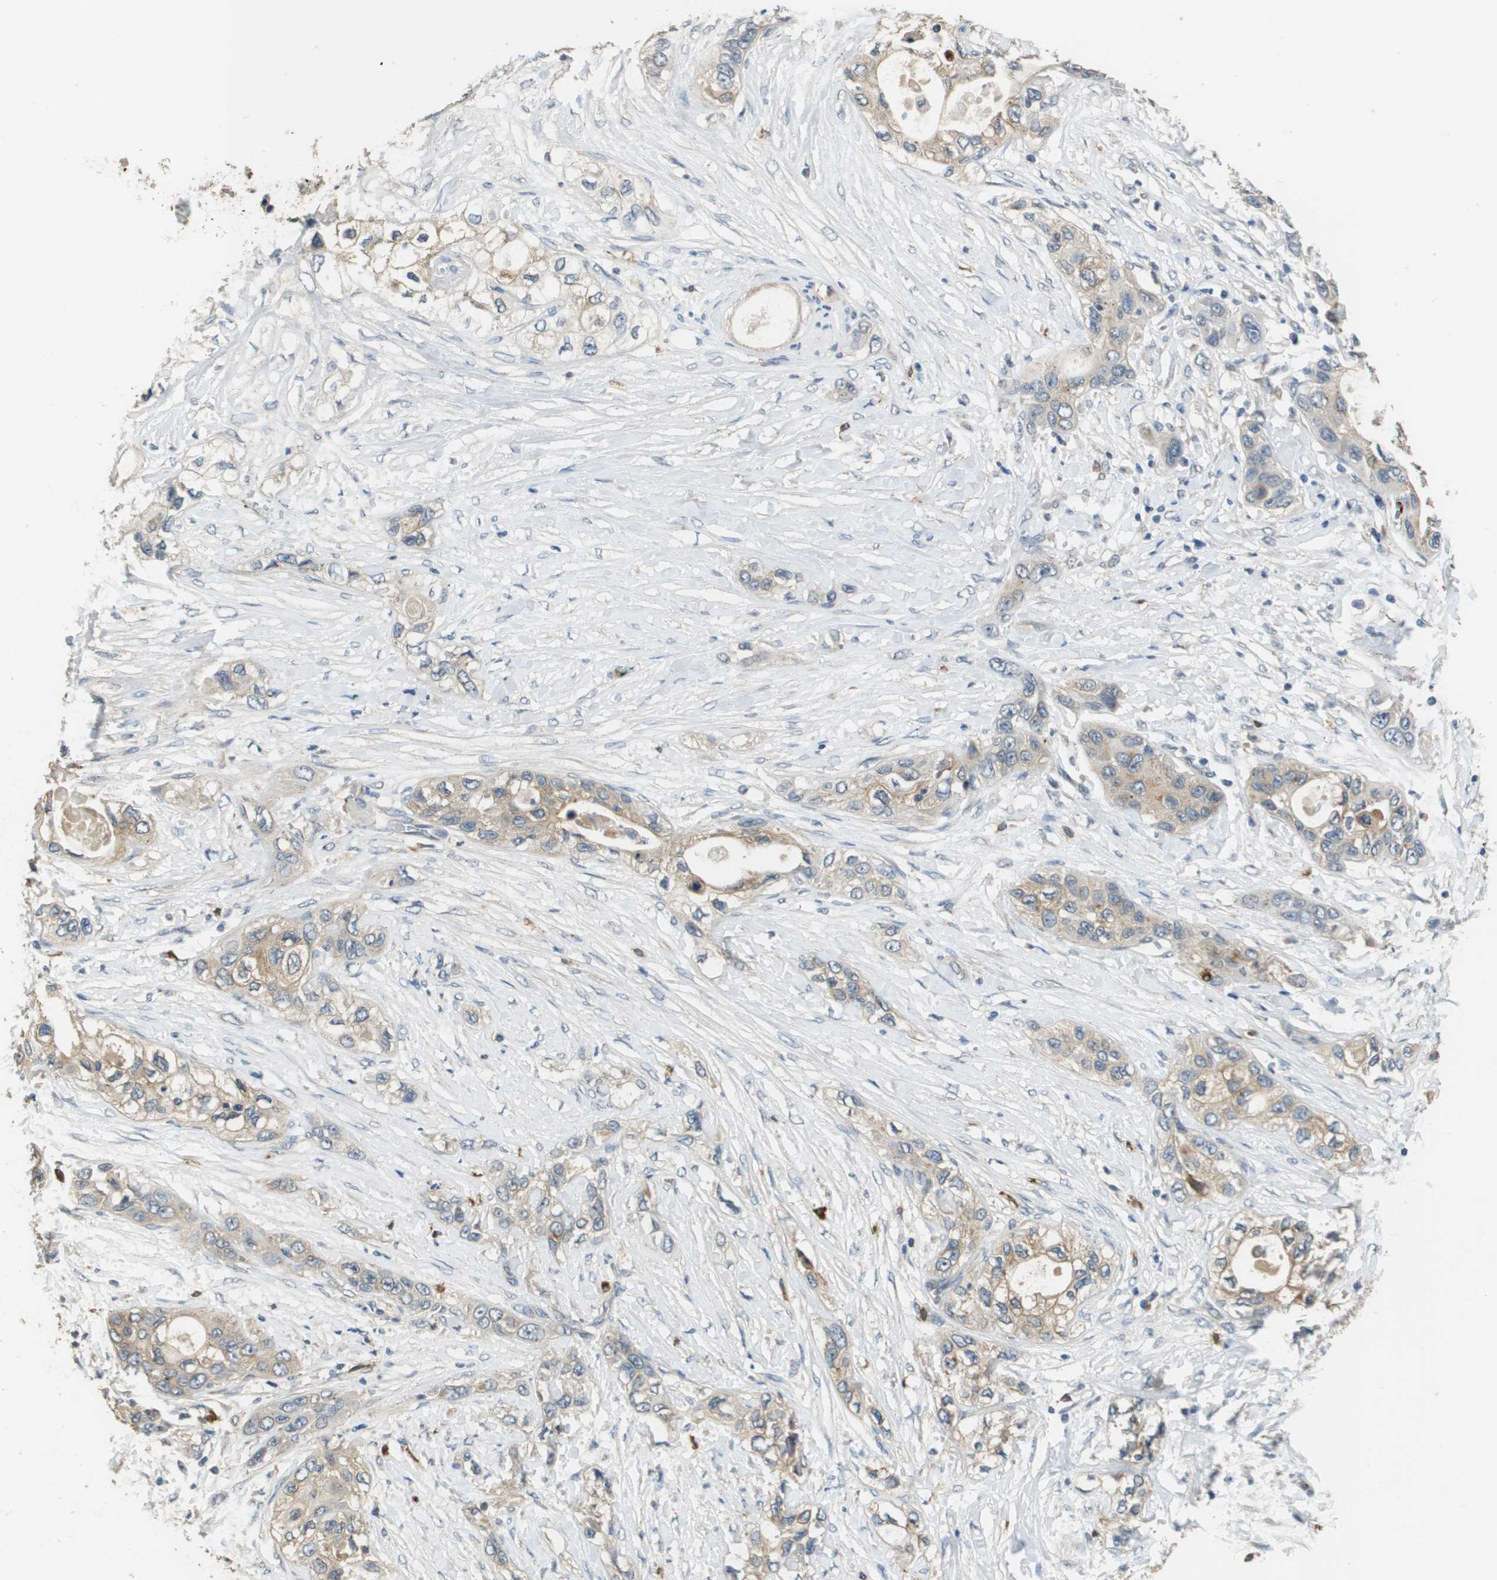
{"staining": {"intensity": "weak", "quantity": "<25%", "location": "cytoplasmic/membranous"}, "tissue": "pancreatic cancer", "cell_type": "Tumor cells", "image_type": "cancer", "snomed": [{"axis": "morphology", "description": "Adenocarcinoma, NOS"}, {"axis": "topography", "description": "Pancreas"}], "caption": "Immunohistochemistry (IHC) of human pancreatic cancer (adenocarcinoma) exhibits no expression in tumor cells.", "gene": "RAB27B", "patient": {"sex": "female", "age": 70}}